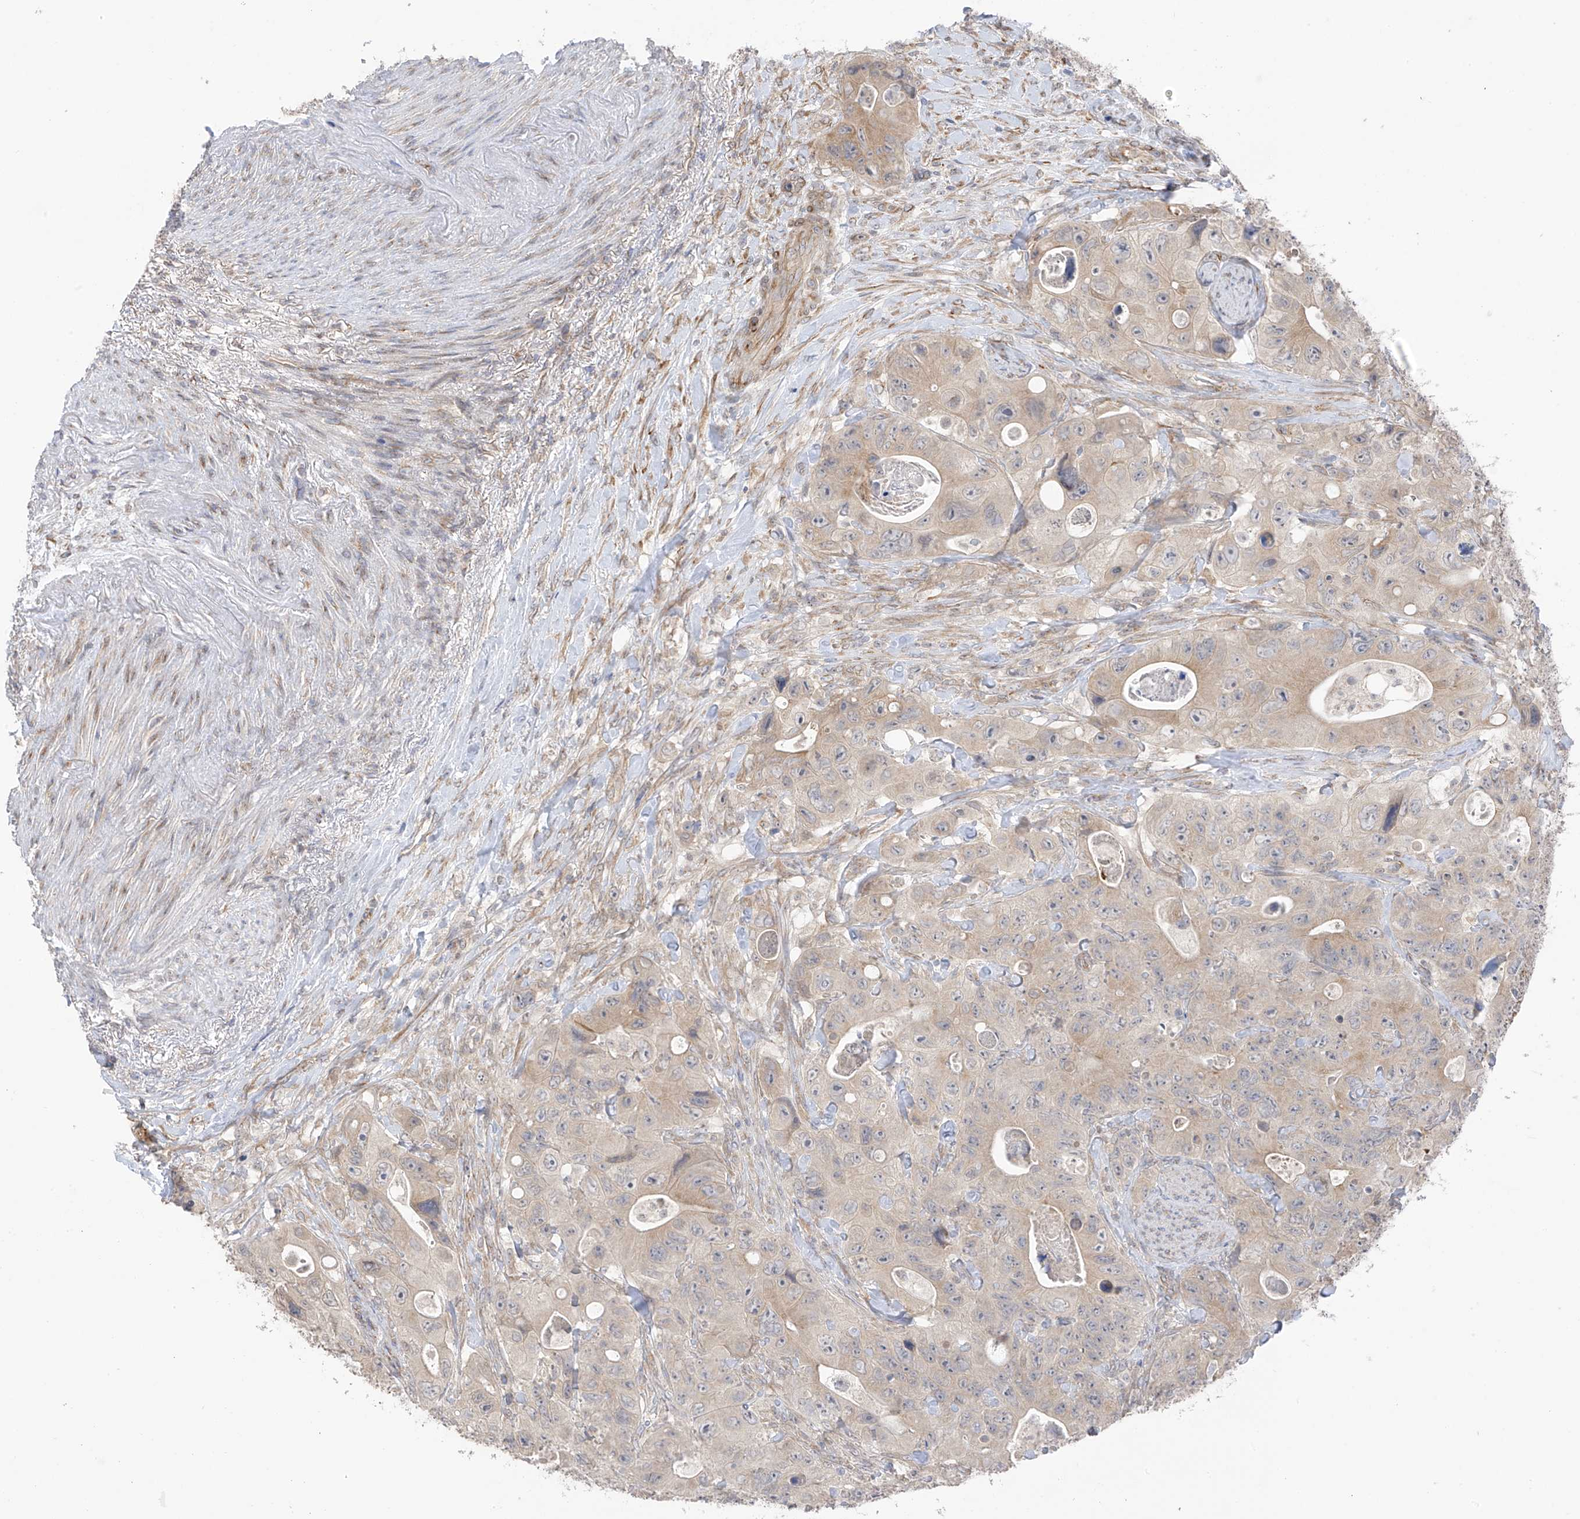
{"staining": {"intensity": "weak", "quantity": "25%-75%", "location": "cytoplasmic/membranous"}, "tissue": "colorectal cancer", "cell_type": "Tumor cells", "image_type": "cancer", "snomed": [{"axis": "morphology", "description": "Adenocarcinoma, NOS"}, {"axis": "topography", "description": "Colon"}], "caption": "Immunohistochemistry (IHC) micrograph of neoplastic tissue: human adenocarcinoma (colorectal) stained using IHC demonstrates low levels of weak protein expression localized specifically in the cytoplasmic/membranous of tumor cells, appearing as a cytoplasmic/membranous brown color.", "gene": "NALCN", "patient": {"sex": "female", "age": 46}}